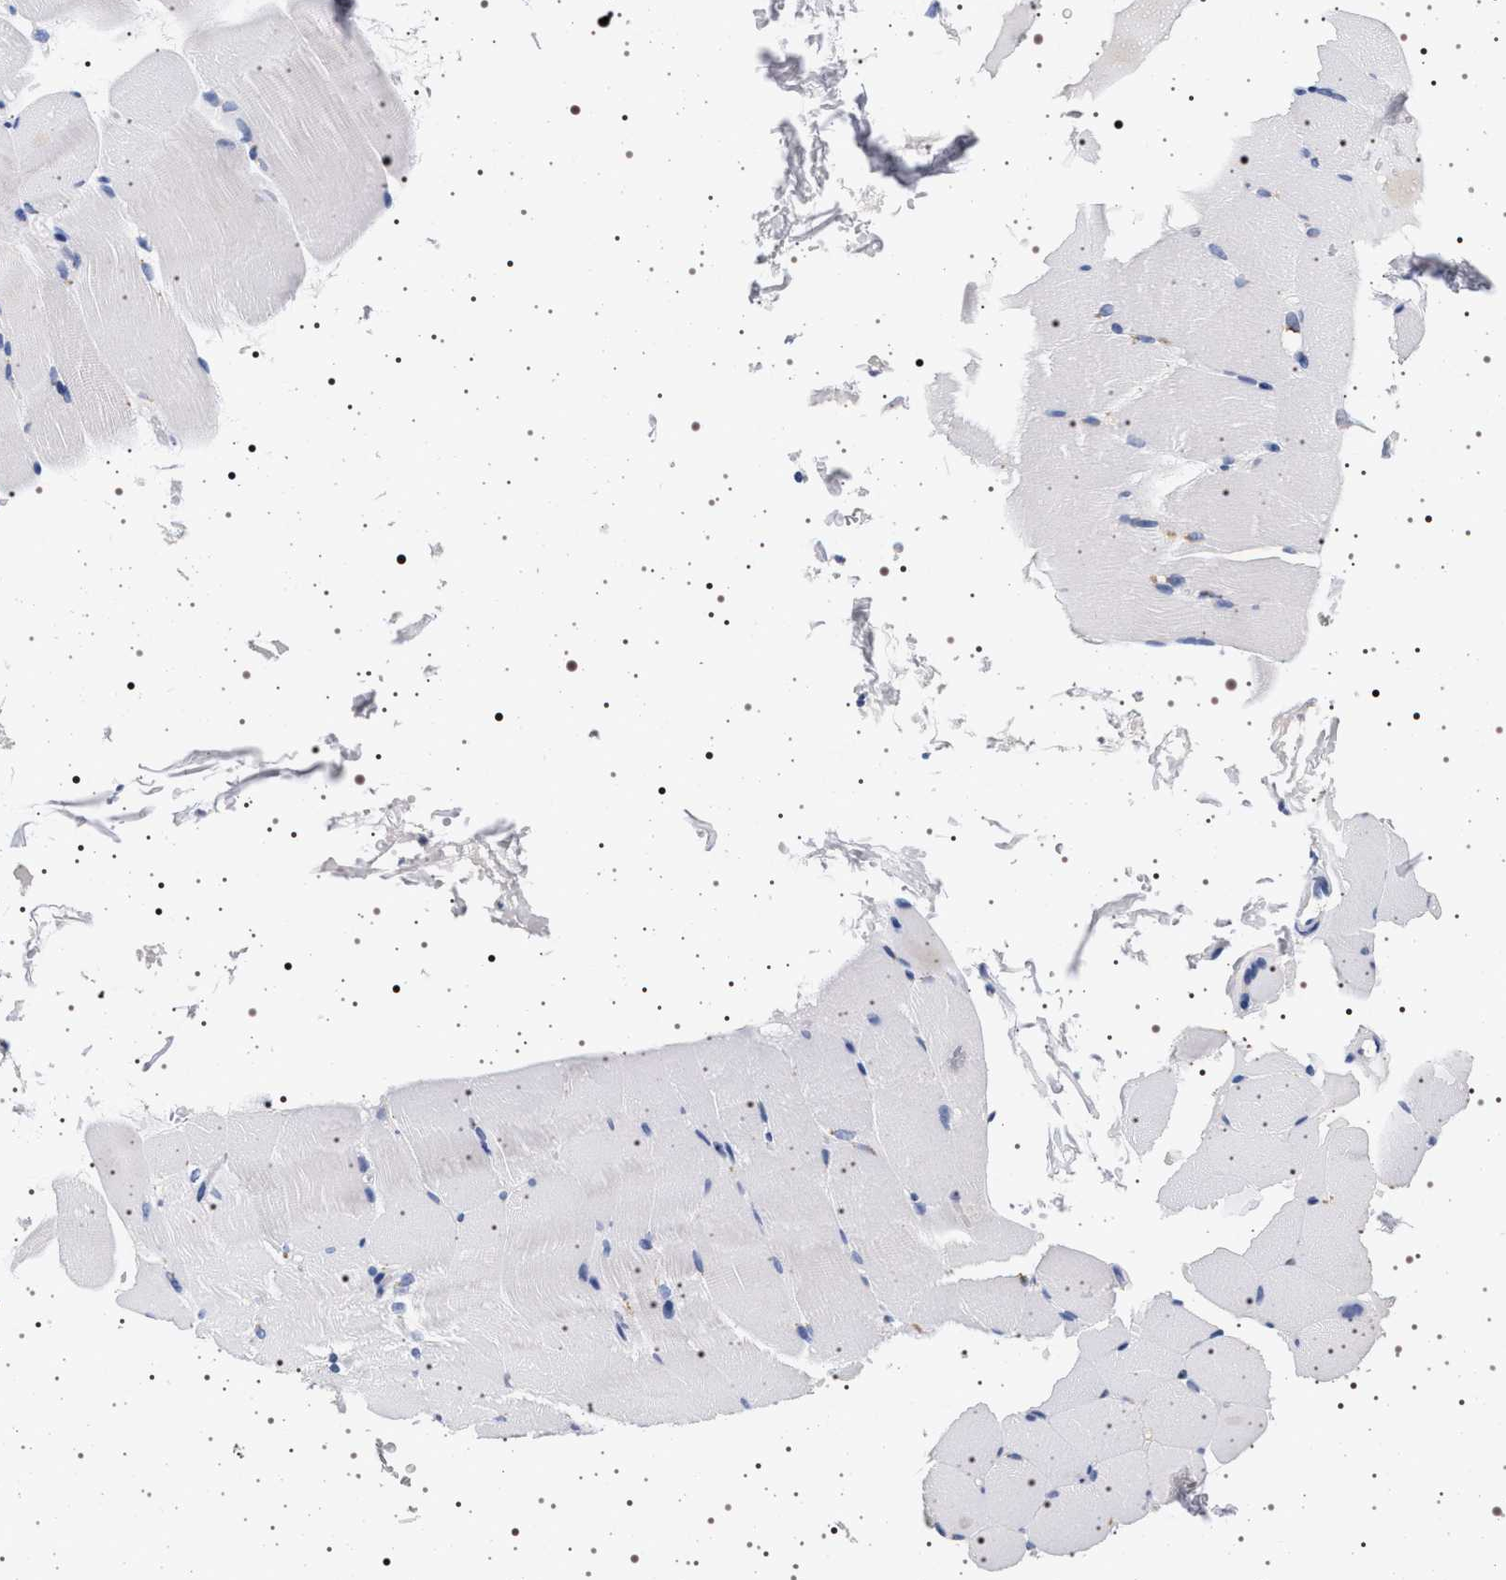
{"staining": {"intensity": "negative", "quantity": "none", "location": "none"}, "tissue": "skeletal muscle", "cell_type": "Myocytes", "image_type": "normal", "snomed": [{"axis": "morphology", "description": "Normal tissue, NOS"}, {"axis": "topography", "description": "Skeletal muscle"}, {"axis": "topography", "description": "Parathyroid gland"}], "caption": "Normal skeletal muscle was stained to show a protein in brown. There is no significant expression in myocytes. (Brightfield microscopy of DAB immunohistochemistry (IHC) at high magnification).", "gene": "MAPK10", "patient": {"sex": "female", "age": 37}}